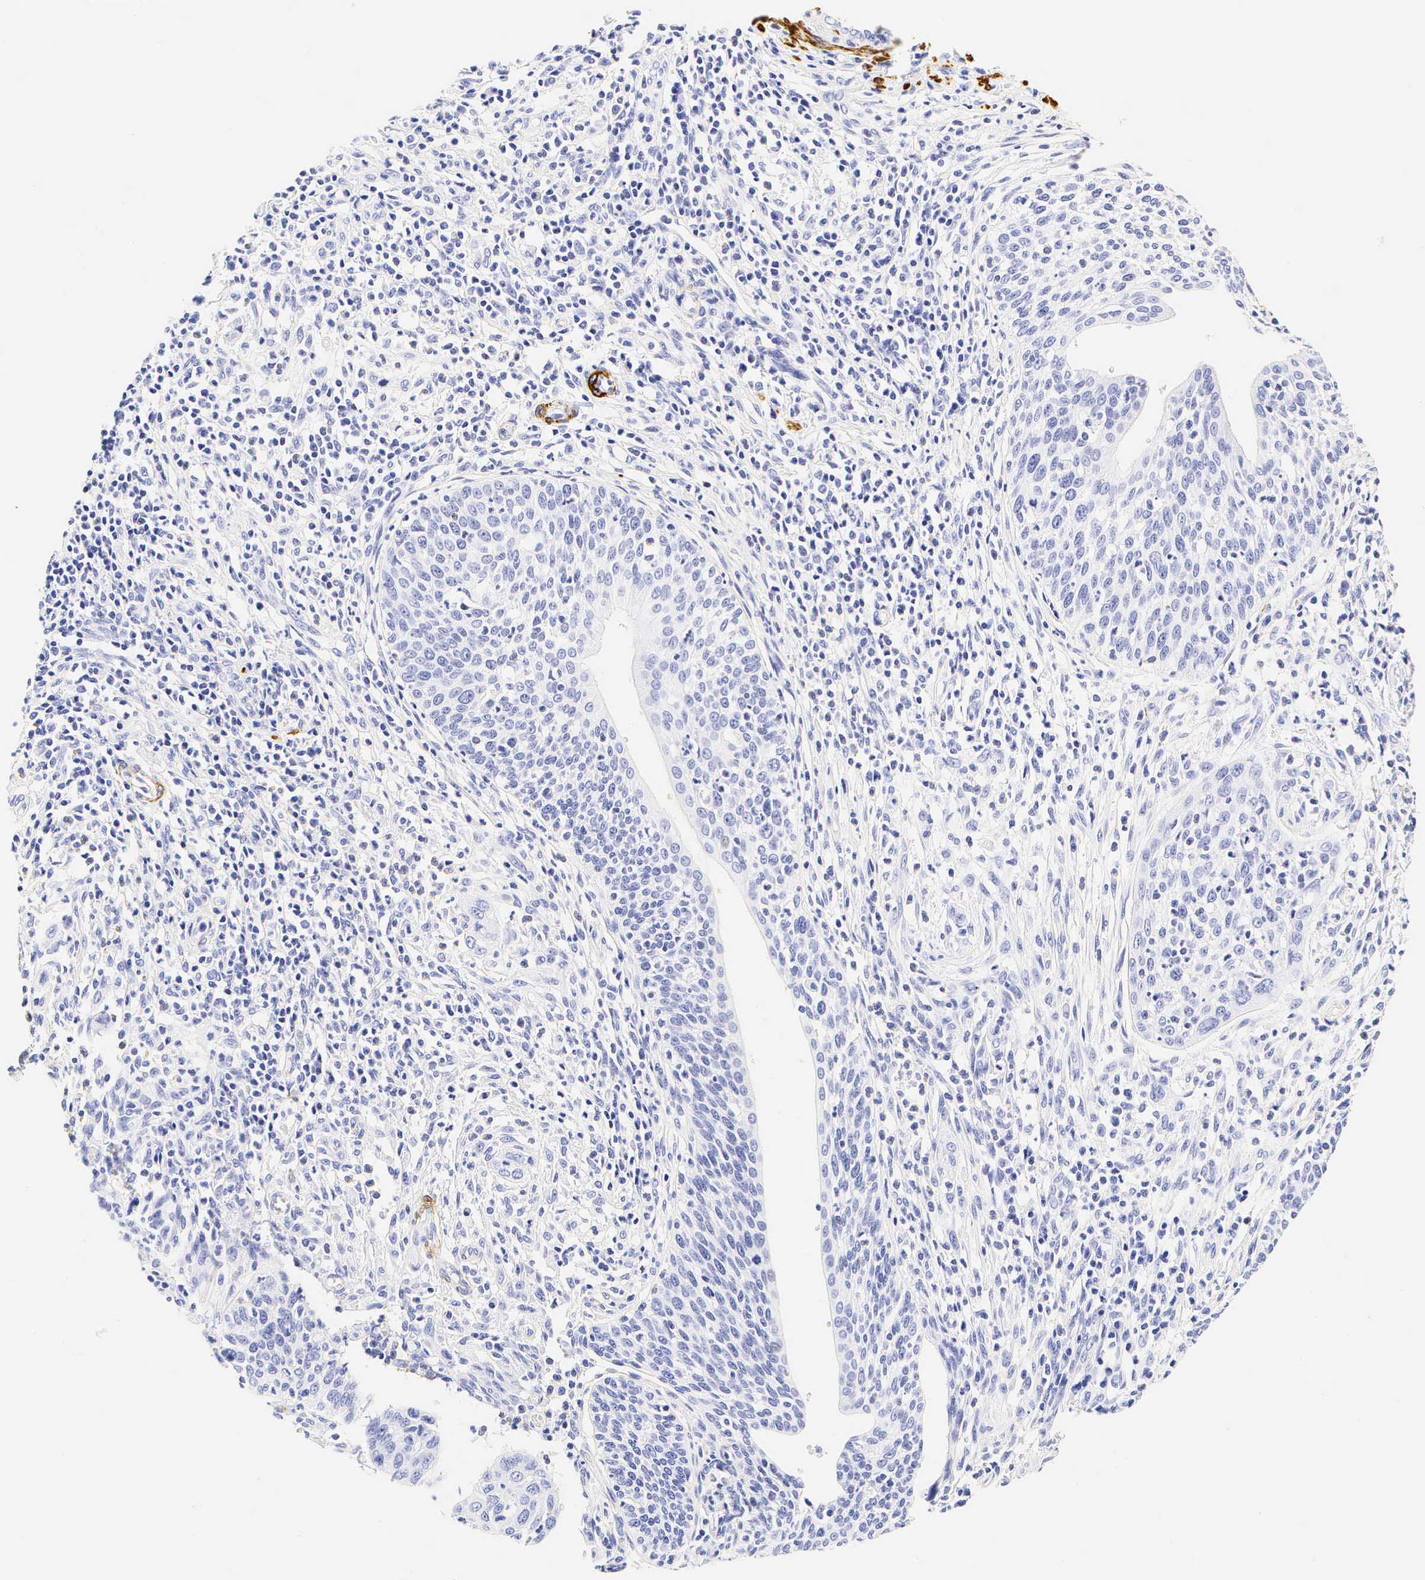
{"staining": {"intensity": "negative", "quantity": "none", "location": "none"}, "tissue": "cervical cancer", "cell_type": "Tumor cells", "image_type": "cancer", "snomed": [{"axis": "morphology", "description": "Squamous cell carcinoma, NOS"}, {"axis": "topography", "description": "Cervix"}], "caption": "A high-resolution image shows immunohistochemistry staining of squamous cell carcinoma (cervical), which demonstrates no significant expression in tumor cells. (Immunohistochemistry (ihc), brightfield microscopy, high magnification).", "gene": "CALD1", "patient": {"sex": "female", "age": 41}}